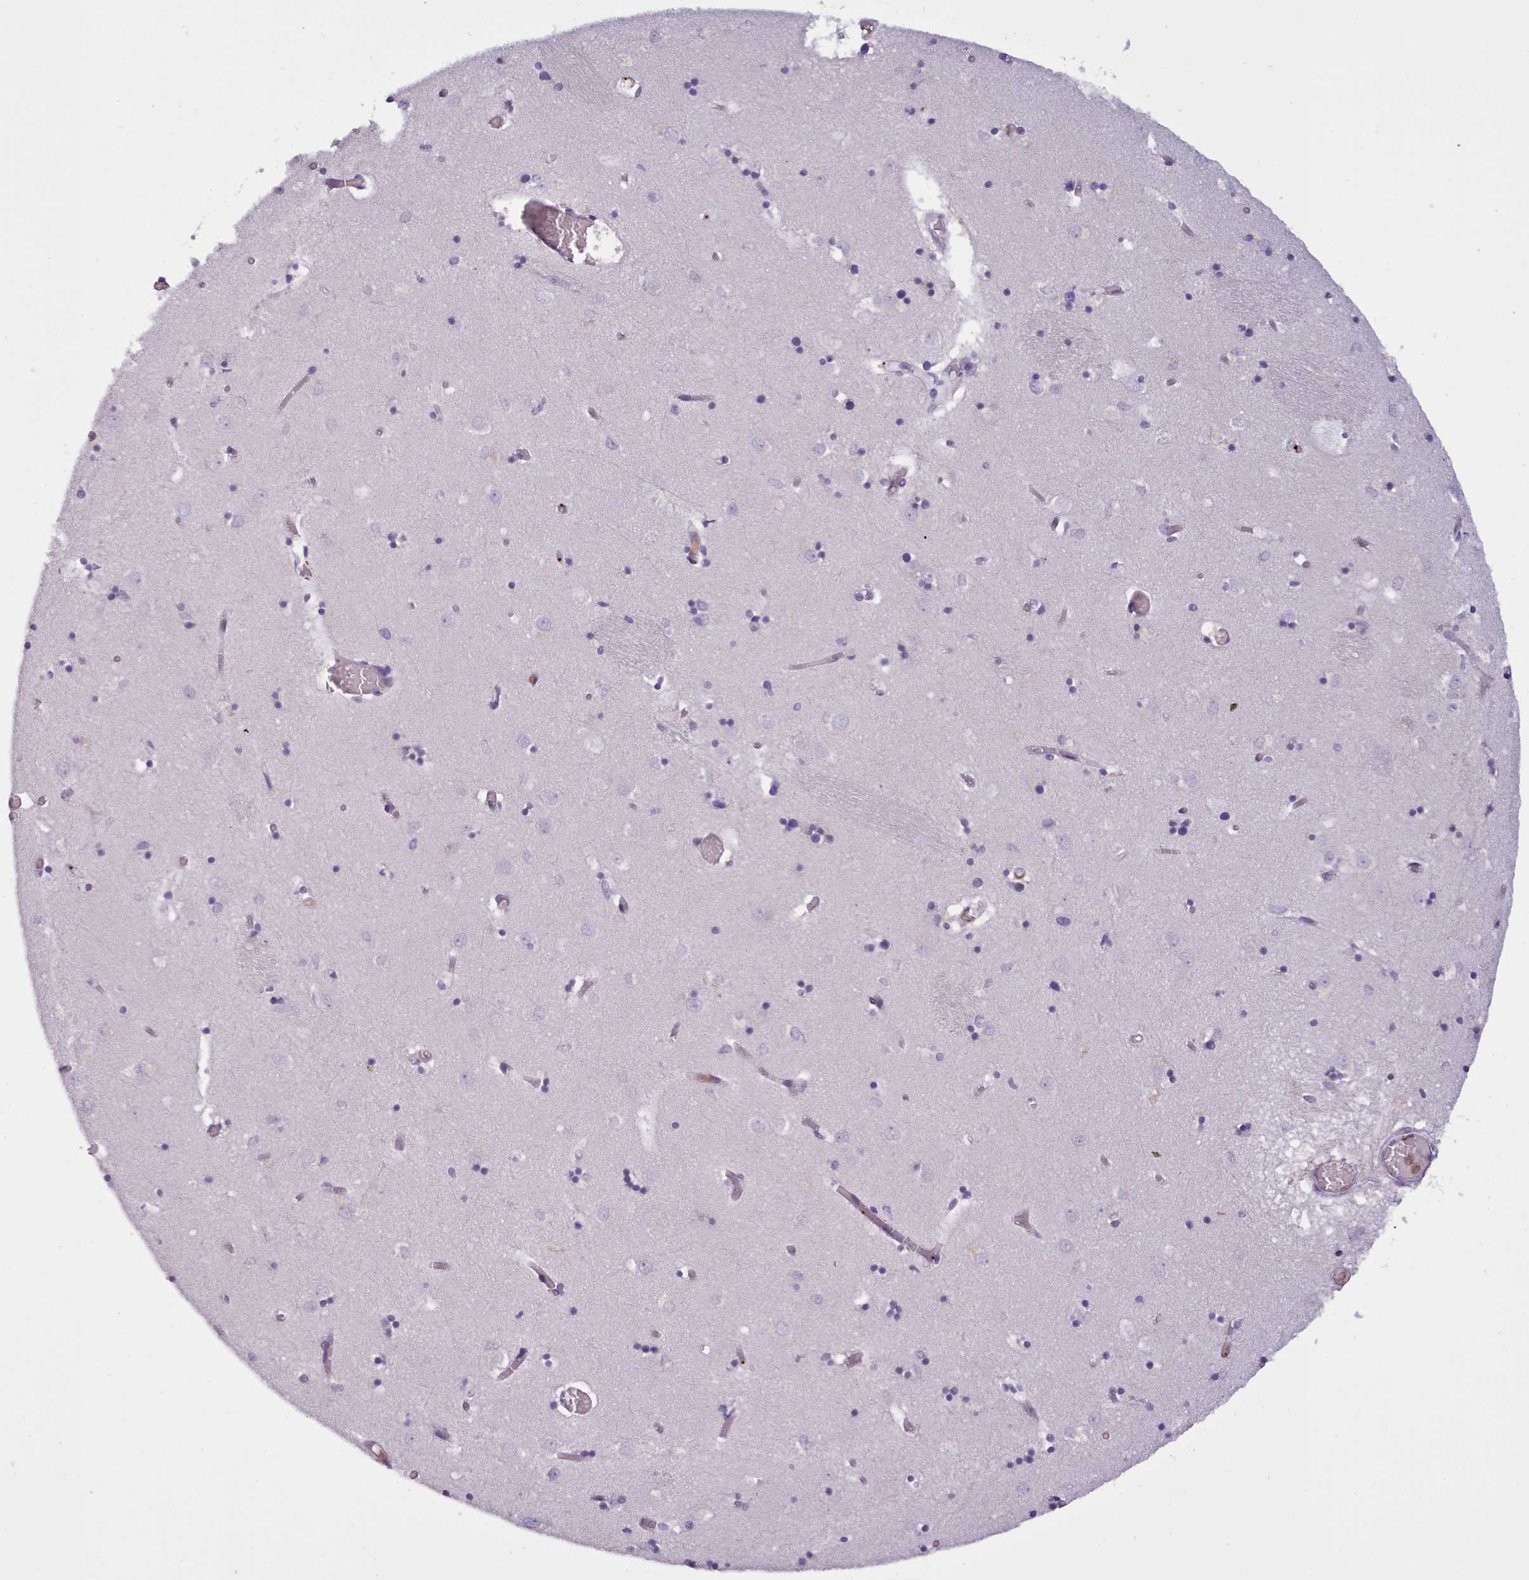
{"staining": {"intensity": "negative", "quantity": "none", "location": "none"}, "tissue": "caudate", "cell_type": "Glial cells", "image_type": "normal", "snomed": [{"axis": "morphology", "description": "Normal tissue, NOS"}, {"axis": "topography", "description": "Lateral ventricle wall"}], "caption": "The immunohistochemistry photomicrograph has no significant staining in glial cells of caudate. The staining is performed using DAB (3,3'-diaminobenzidine) brown chromogen with nuclei counter-stained in using hematoxylin.", "gene": "NDST2", "patient": {"sex": "male", "age": 70}}